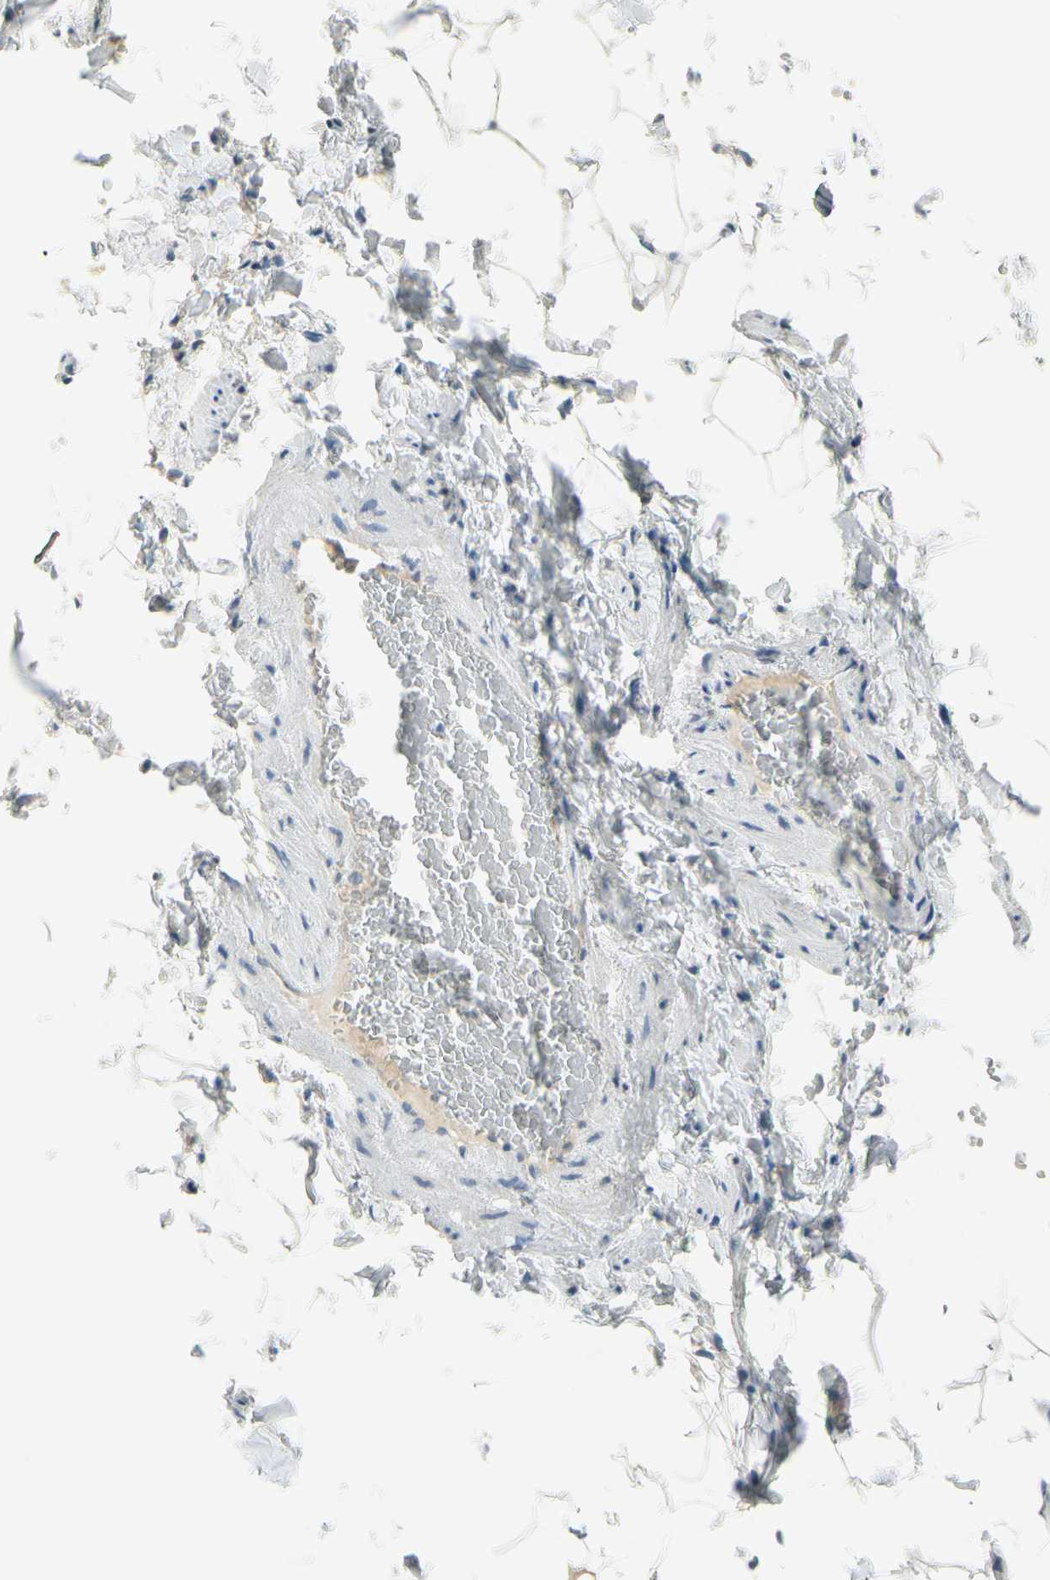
{"staining": {"intensity": "negative", "quantity": "none", "location": "none"}, "tissue": "adipose tissue", "cell_type": "Adipocytes", "image_type": "normal", "snomed": [{"axis": "morphology", "description": "Normal tissue, NOS"}, {"axis": "topography", "description": "Vascular tissue"}], "caption": "An immunohistochemistry (IHC) photomicrograph of normal adipose tissue is shown. There is no staining in adipocytes of adipose tissue.", "gene": "GALNT5", "patient": {"sex": "male", "age": 41}}